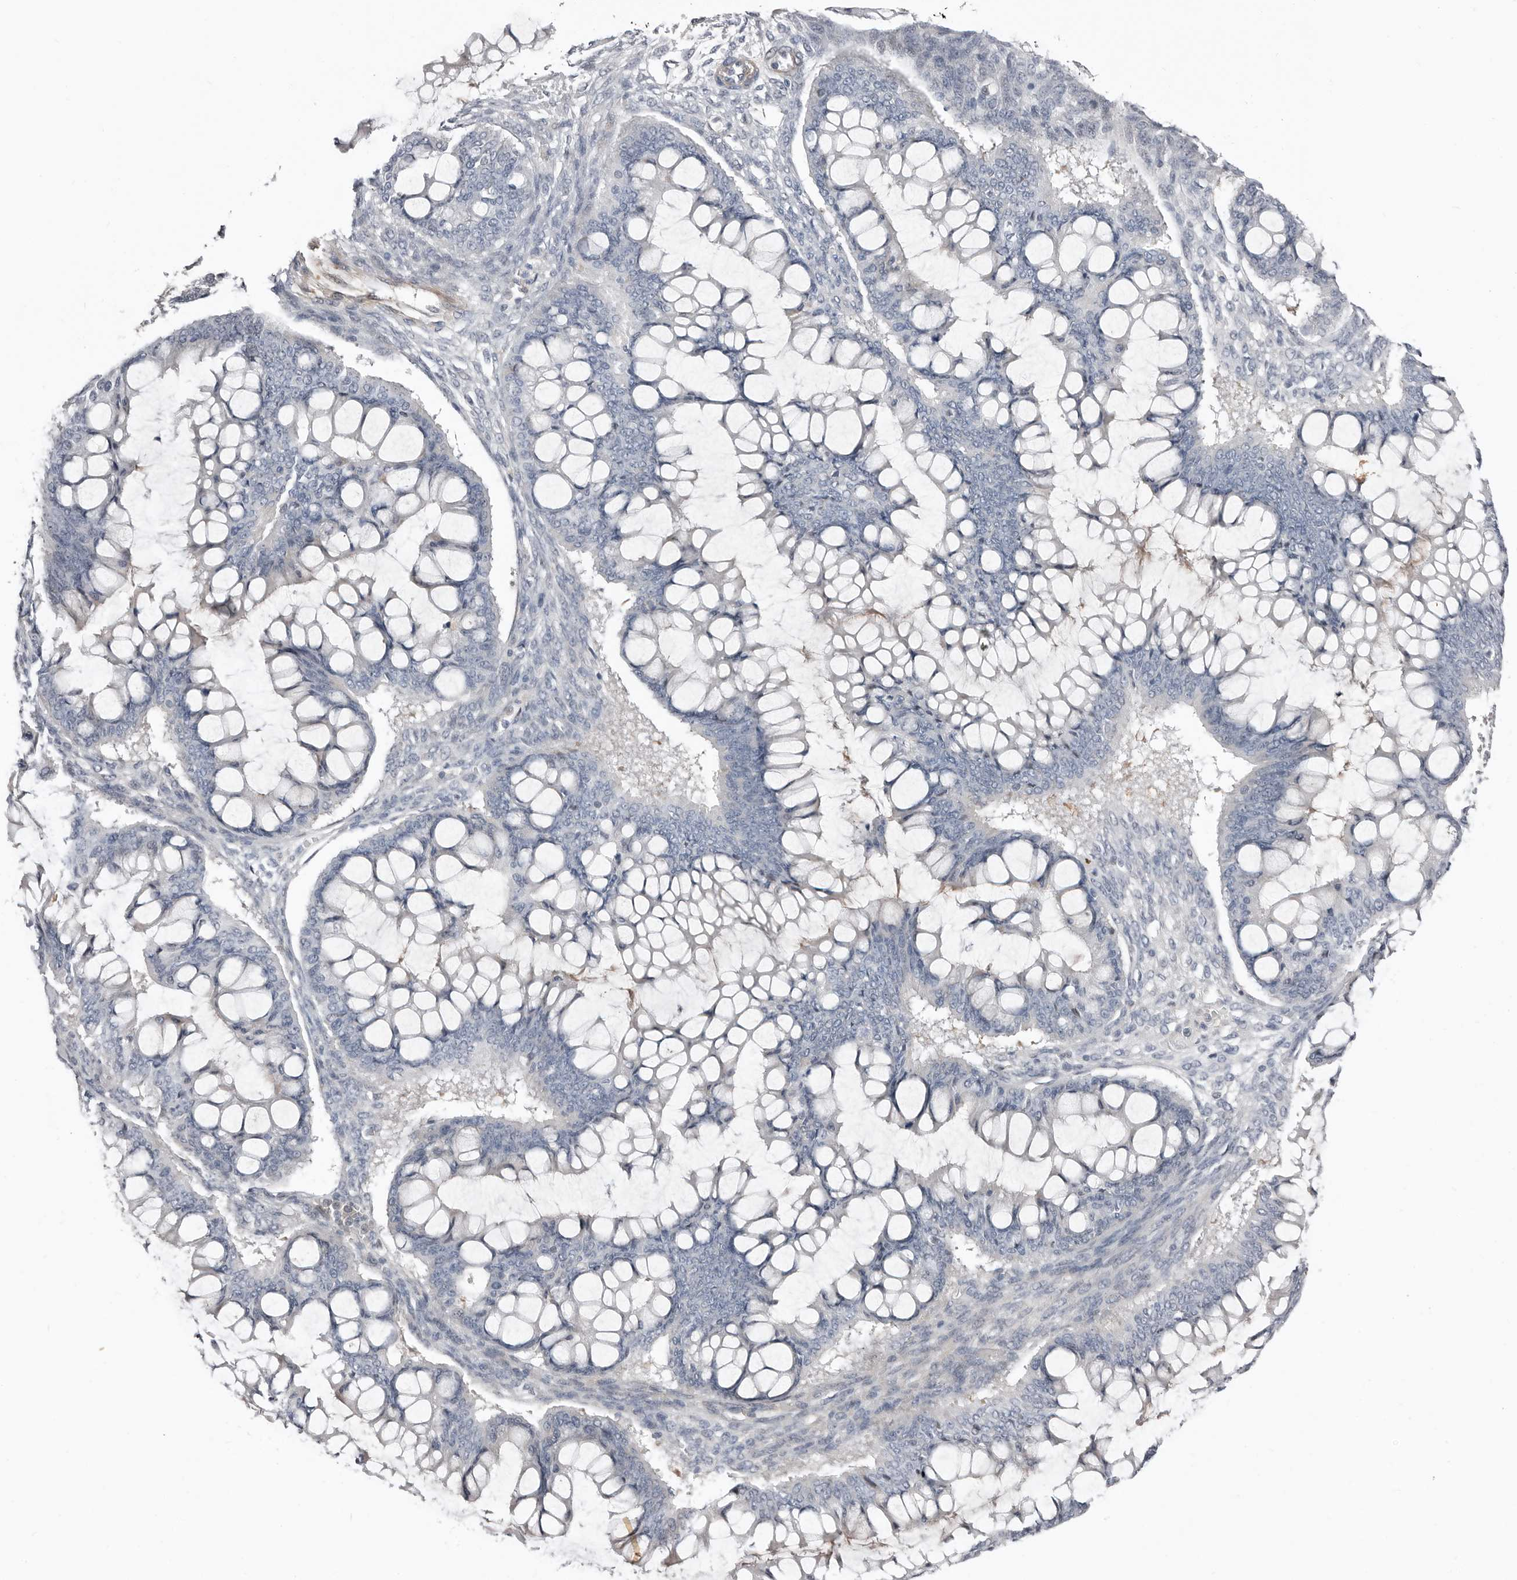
{"staining": {"intensity": "negative", "quantity": "none", "location": "none"}, "tissue": "ovarian cancer", "cell_type": "Tumor cells", "image_type": "cancer", "snomed": [{"axis": "morphology", "description": "Cystadenocarcinoma, mucinous, NOS"}, {"axis": "topography", "description": "Ovary"}], "caption": "Histopathology image shows no significant protein staining in tumor cells of ovarian cancer (mucinous cystadenocarcinoma).", "gene": "ASRGL1", "patient": {"sex": "female", "age": 73}}